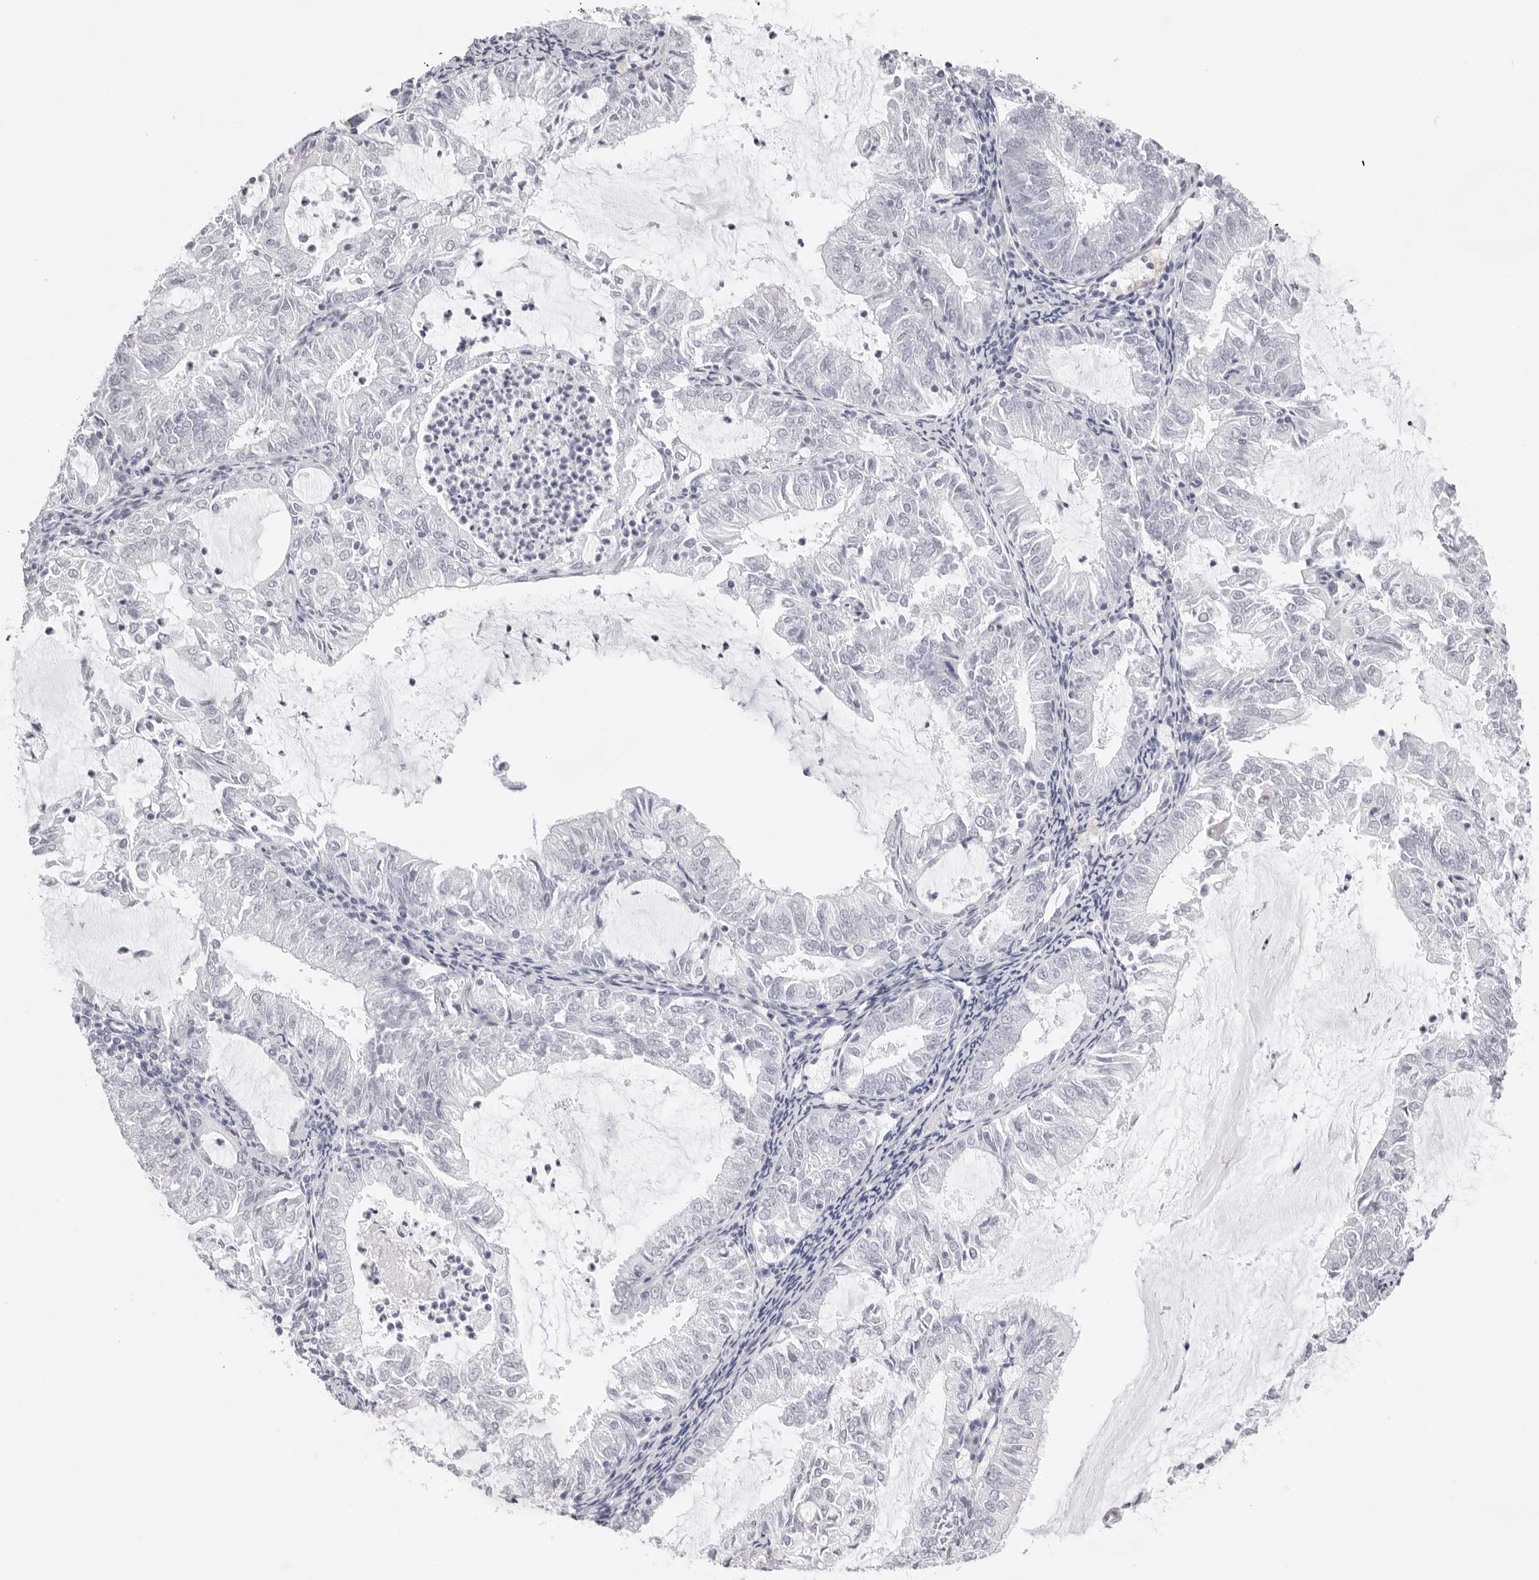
{"staining": {"intensity": "negative", "quantity": "none", "location": "none"}, "tissue": "endometrial cancer", "cell_type": "Tumor cells", "image_type": "cancer", "snomed": [{"axis": "morphology", "description": "Adenocarcinoma, NOS"}, {"axis": "topography", "description": "Endometrium"}], "caption": "Immunohistochemical staining of human endometrial adenocarcinoma demonstrates no significant staining in tumor cells. (Stains: DAB immunohistochemistry (IHC) with hematoxylin counter stain, Microscopy: brightfield microscopy at high magnification).", "gene": "CST5", "patient": {"sex": "female", "age": 57}}